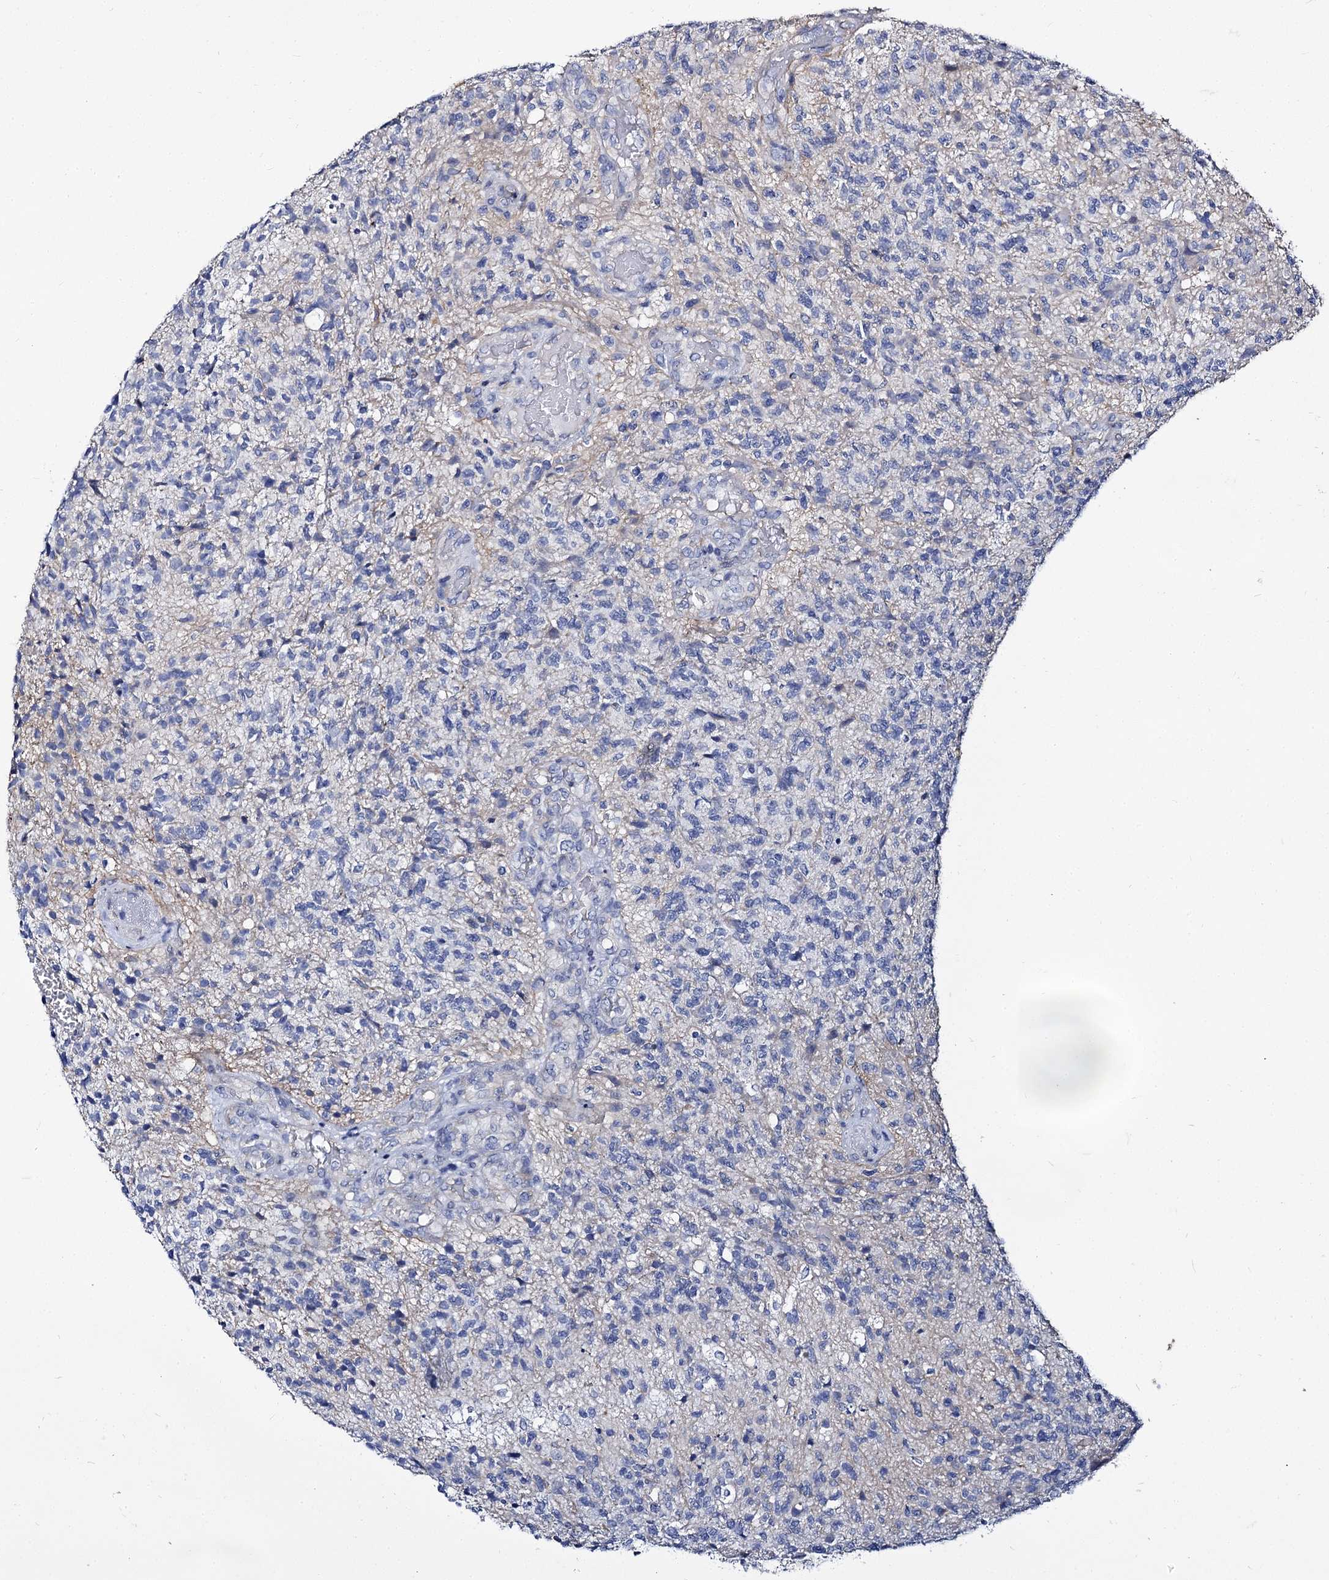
{"staining": {"intensity": "negative", "quantity": "none", "location": "none"}, "tissue": "glioma", "cell_type": "Tumor cells", "image_type": "cancer", "snomed": [{"axis": "morphology", "description": "Glioma, malignant, High grade"}, {"axis": "topography", "description": "Brain"}], "caption": "This is an immunohistochemistry (IHC) image of high-grade glioma (malignant). There is no staining in tumor cells.", "gene": "CBFB", "patient": {"sex": "male", "age": 56}}